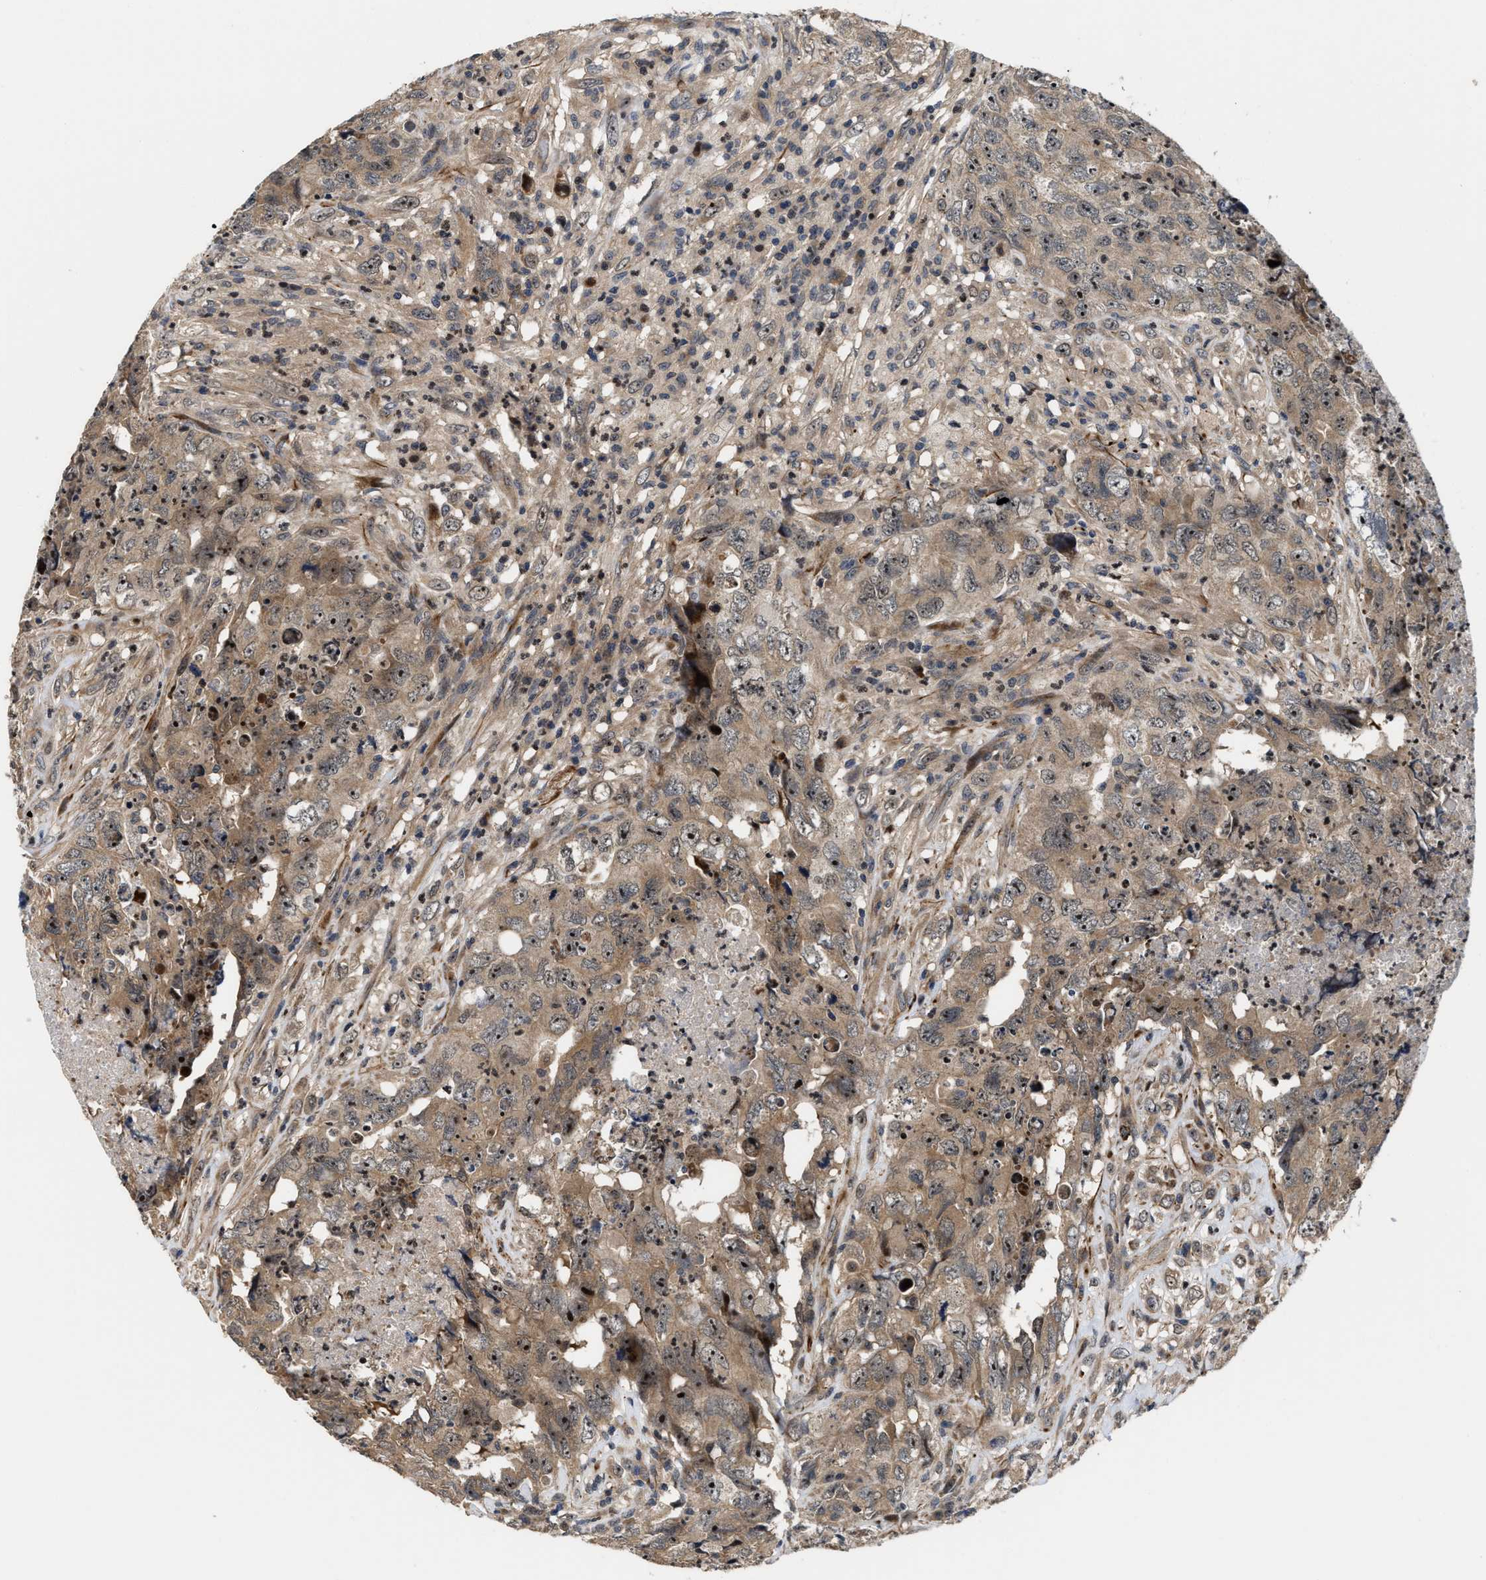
{"staining": {"intensity": "moderate", "quantity": ">75%", "location": "cytoplasmic/membranous,nuclear"}, "tissue": "testis cancer", "cell_type": "Tumor cells", "image_type": "cancer", "snomed": [{"axis": "morphology", "description": "Carcinoma, Embryonal, NOS"}, {"axis": "topography", "description": "Testis"}], "caption": "Immunohistochemical staining of testis cancer shows moderate cytoplasmic/membranous and nuclear protein positivity in about >75% of tumor cells. Immunohistochemistry (ihc) stains the protein in brown and the nuclei are stained blue.", "gene": "ALDH3A2", "patient": {"sex": "male", "age": 32}}